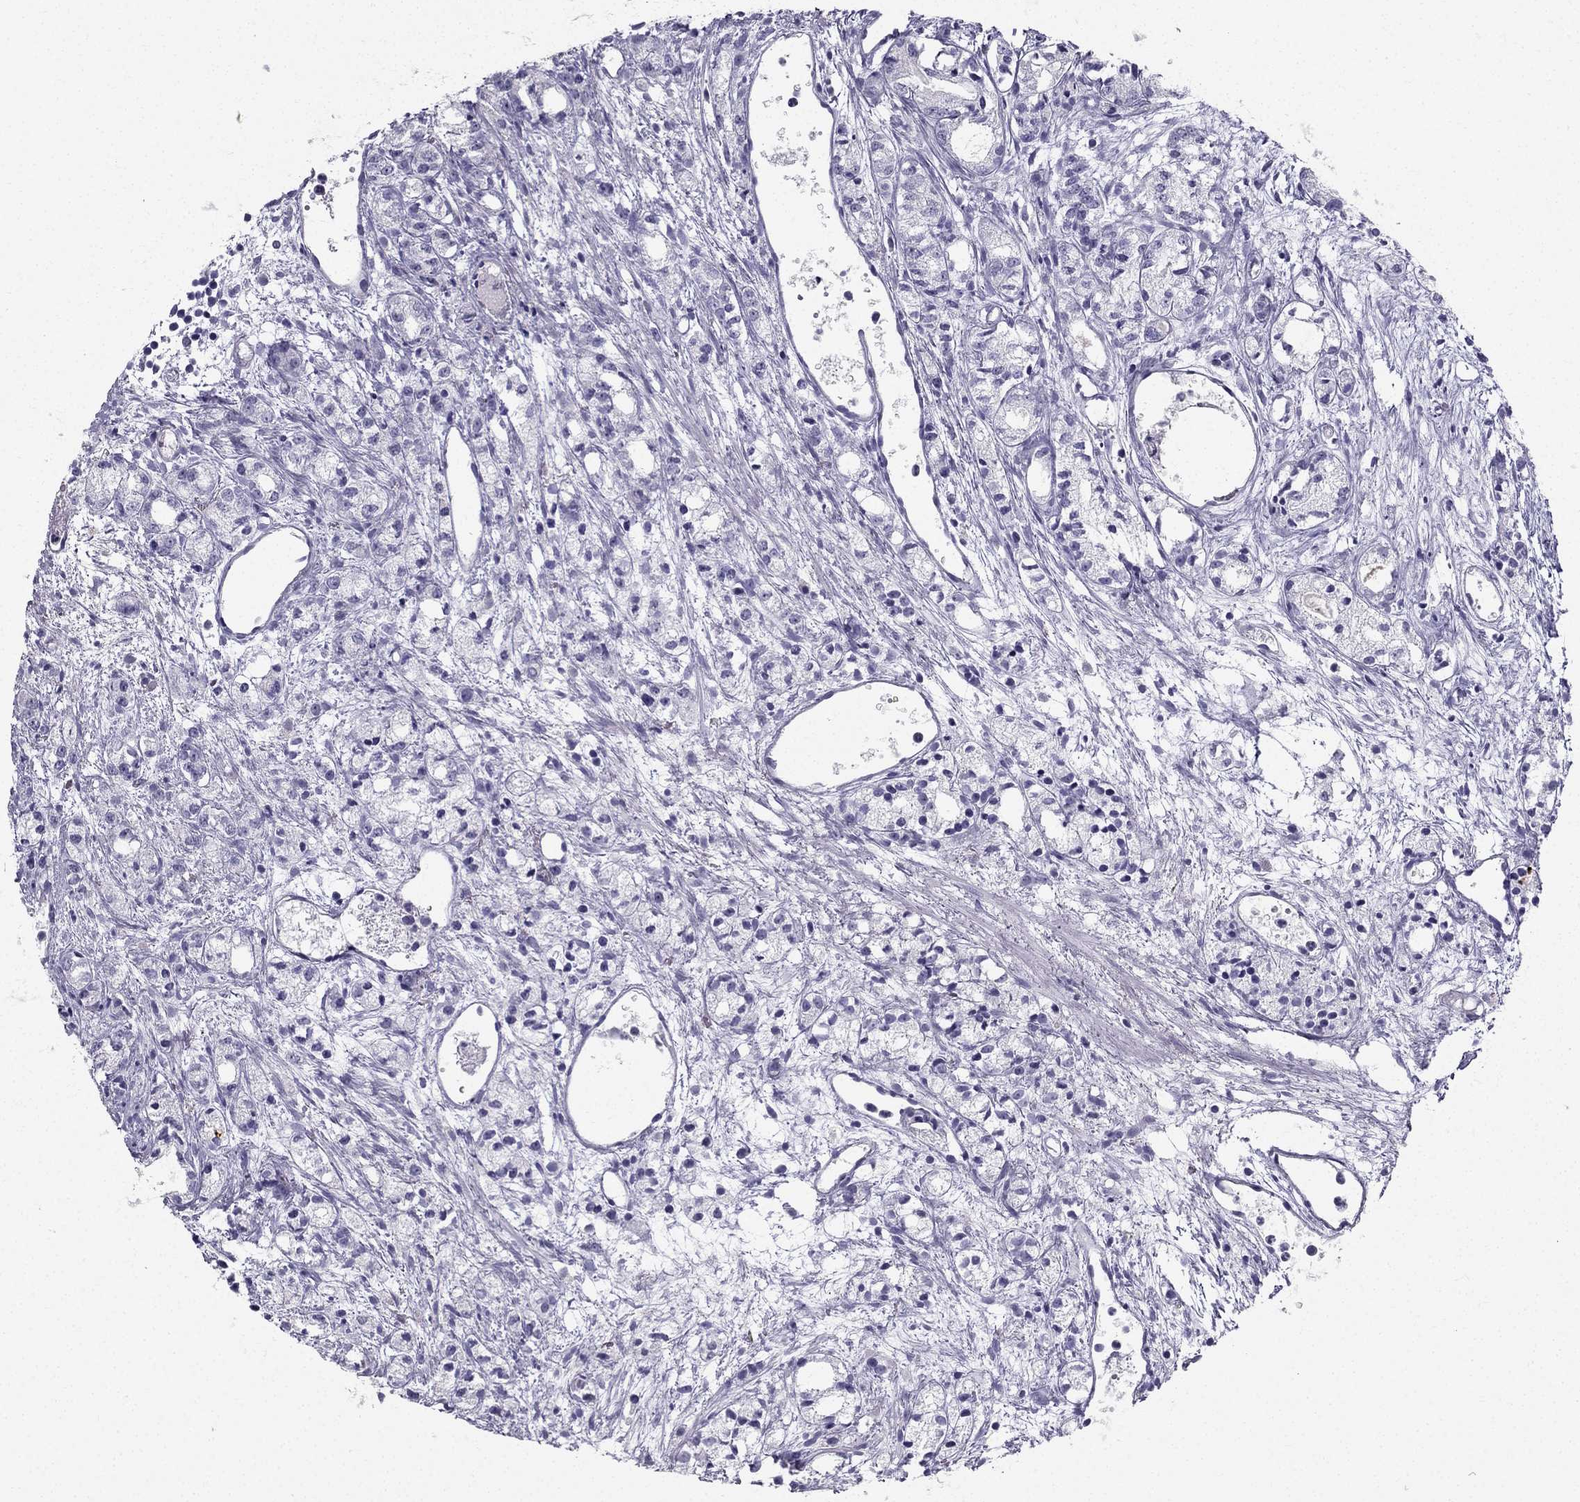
{"staining": {"intensity": "negative", "quantity": "none", "location": "none"}, "tissue": "prostate cancer", "cell_type": "Tumor cells", "image_type": "cancer", "snomed": [{"axis": "morphology", "description": "Adenocarcinoma, Medium grade"}, {"axis": "topography", "description": "Prostate"}], "caption": "There is no significant staining in tumor cells of prostate cancer.", "gene": "TFF3", "patient": {"sex": "male", "age": 74}}